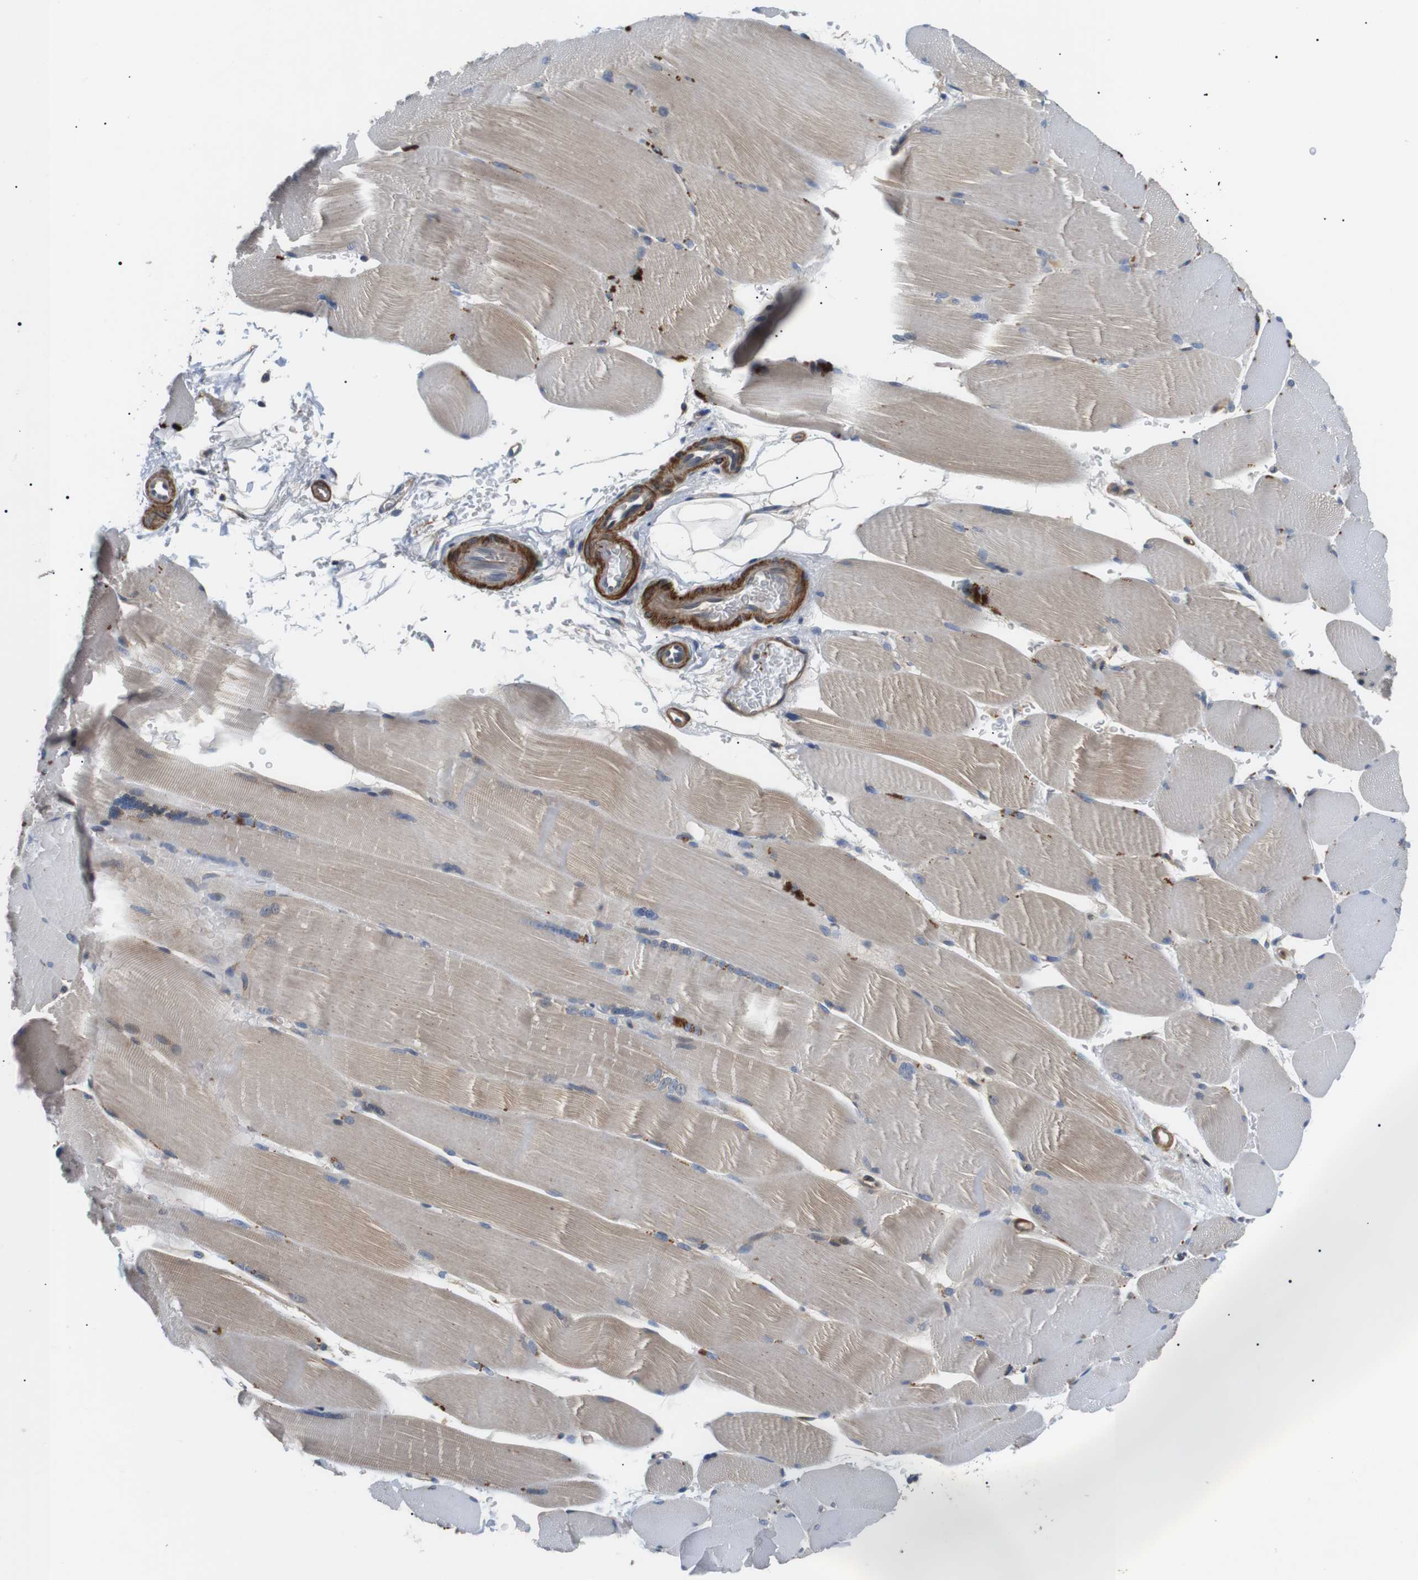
{"staining": {"intensity": "weak", "quantity": "25%-75%", "location": "cytoplasmic/membranous"}, "tissue": "skeletal muscle", "cell_type": "Myocytes", "image_type": "normal", "snomed": [{"axis": "morphology", "description": "Normal tissue, NOS"}, {"axis": "topography", "description": "Skin"}, {"axis": "topography", "description": "Skeletal muscle"}], "caption": "Immunohistochemical staining of unremarkable human skeletal muscle reveals weak cytoplasmic/membranous protein expression in about 25%-75% of myocytes. (Brightfield microscopy of DAB IHC at high magnification).", "gene": "DIPK1A", "patient": {"sex": "male", "age": 83}}